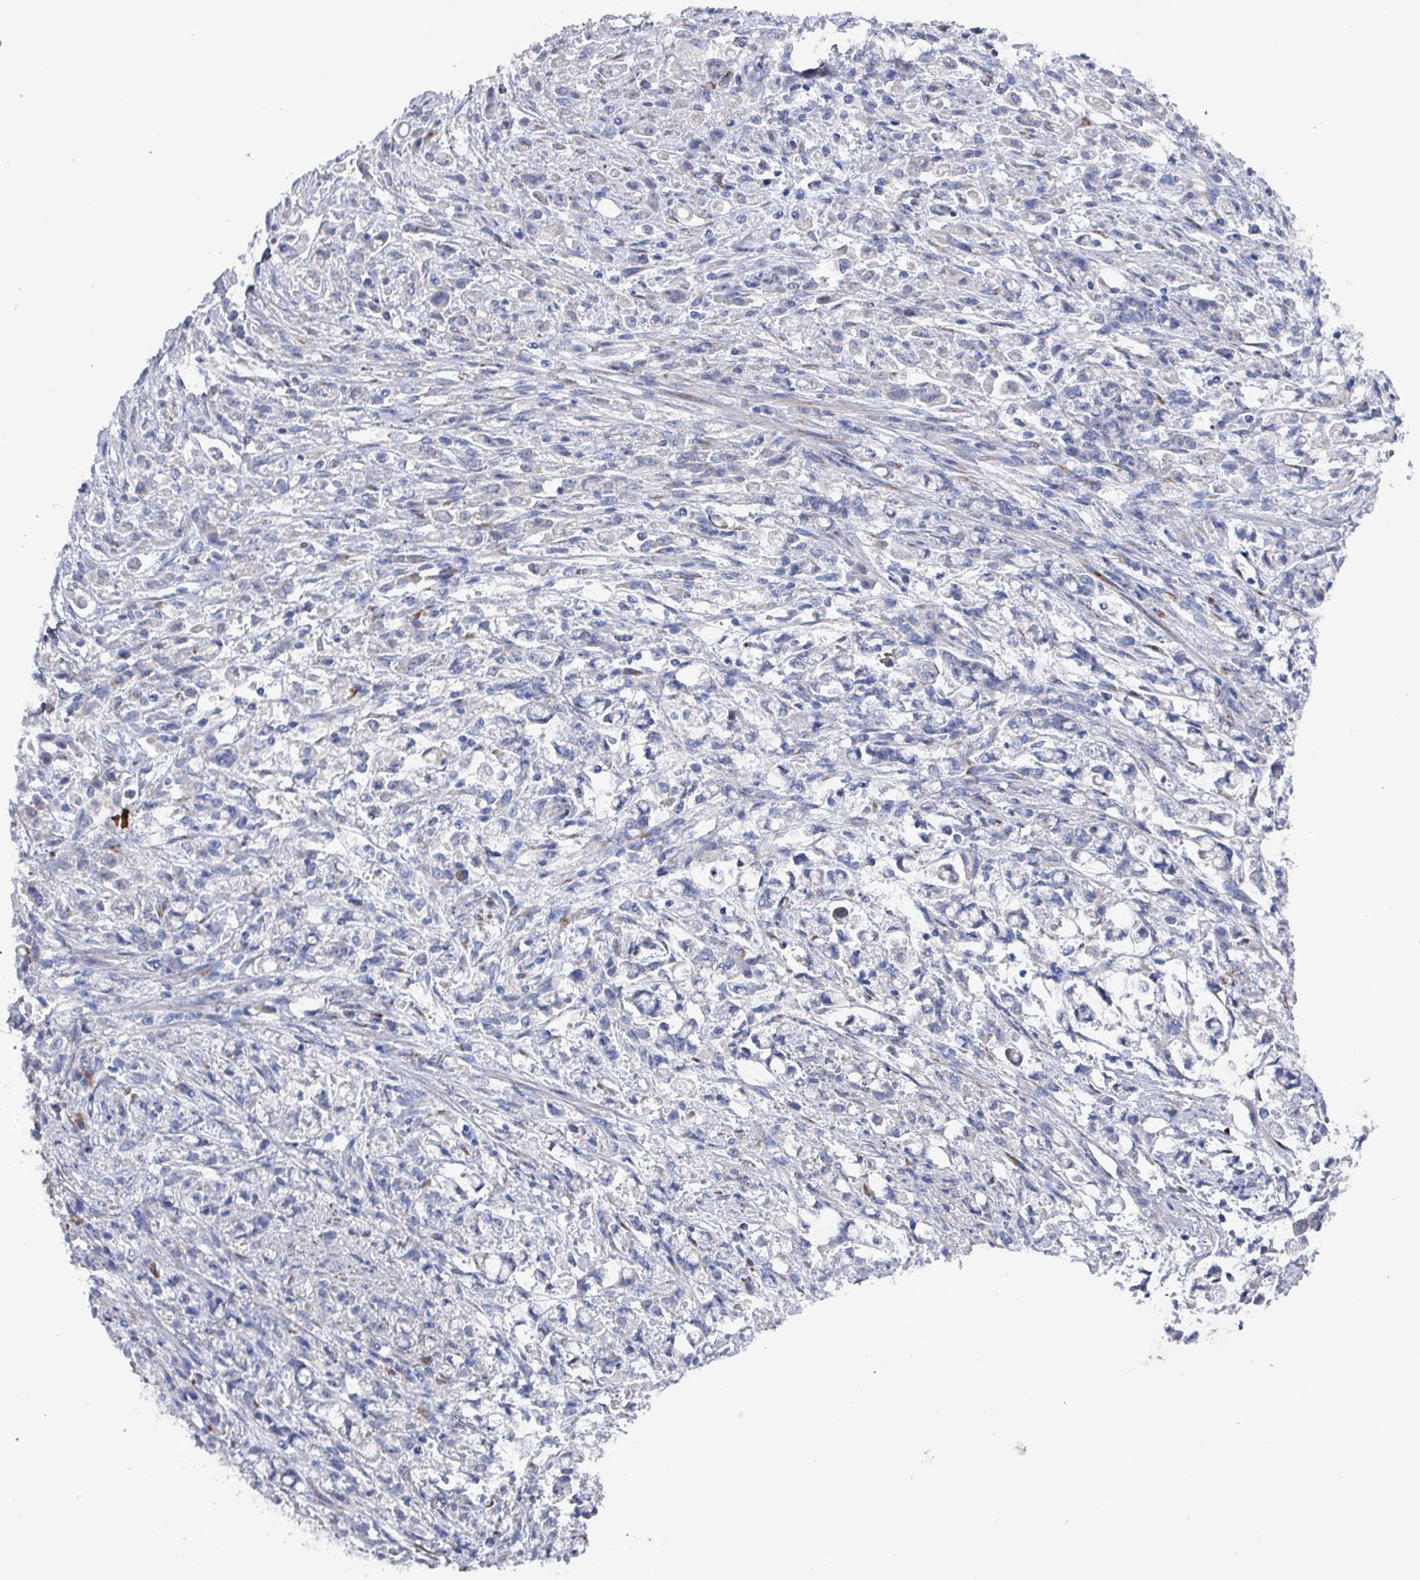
{"staining": {"intensity": "negative", "quantity": "none", "location": "none"}, "tissue": "stomach cancer", "cell_type": "Tumor cells", "image_type": "cancer", "snomed": [{"axis": "morphology", "description": "Adenocarcinoma, NOS"}, {"axis": "topography", "description": "Stomach"}], "caption": "Tumor cells are negative for protein expression in human adenocarcinoma (stomach).", "gene": "DRD5", "patient": {"sex": "female", "age": 60}}